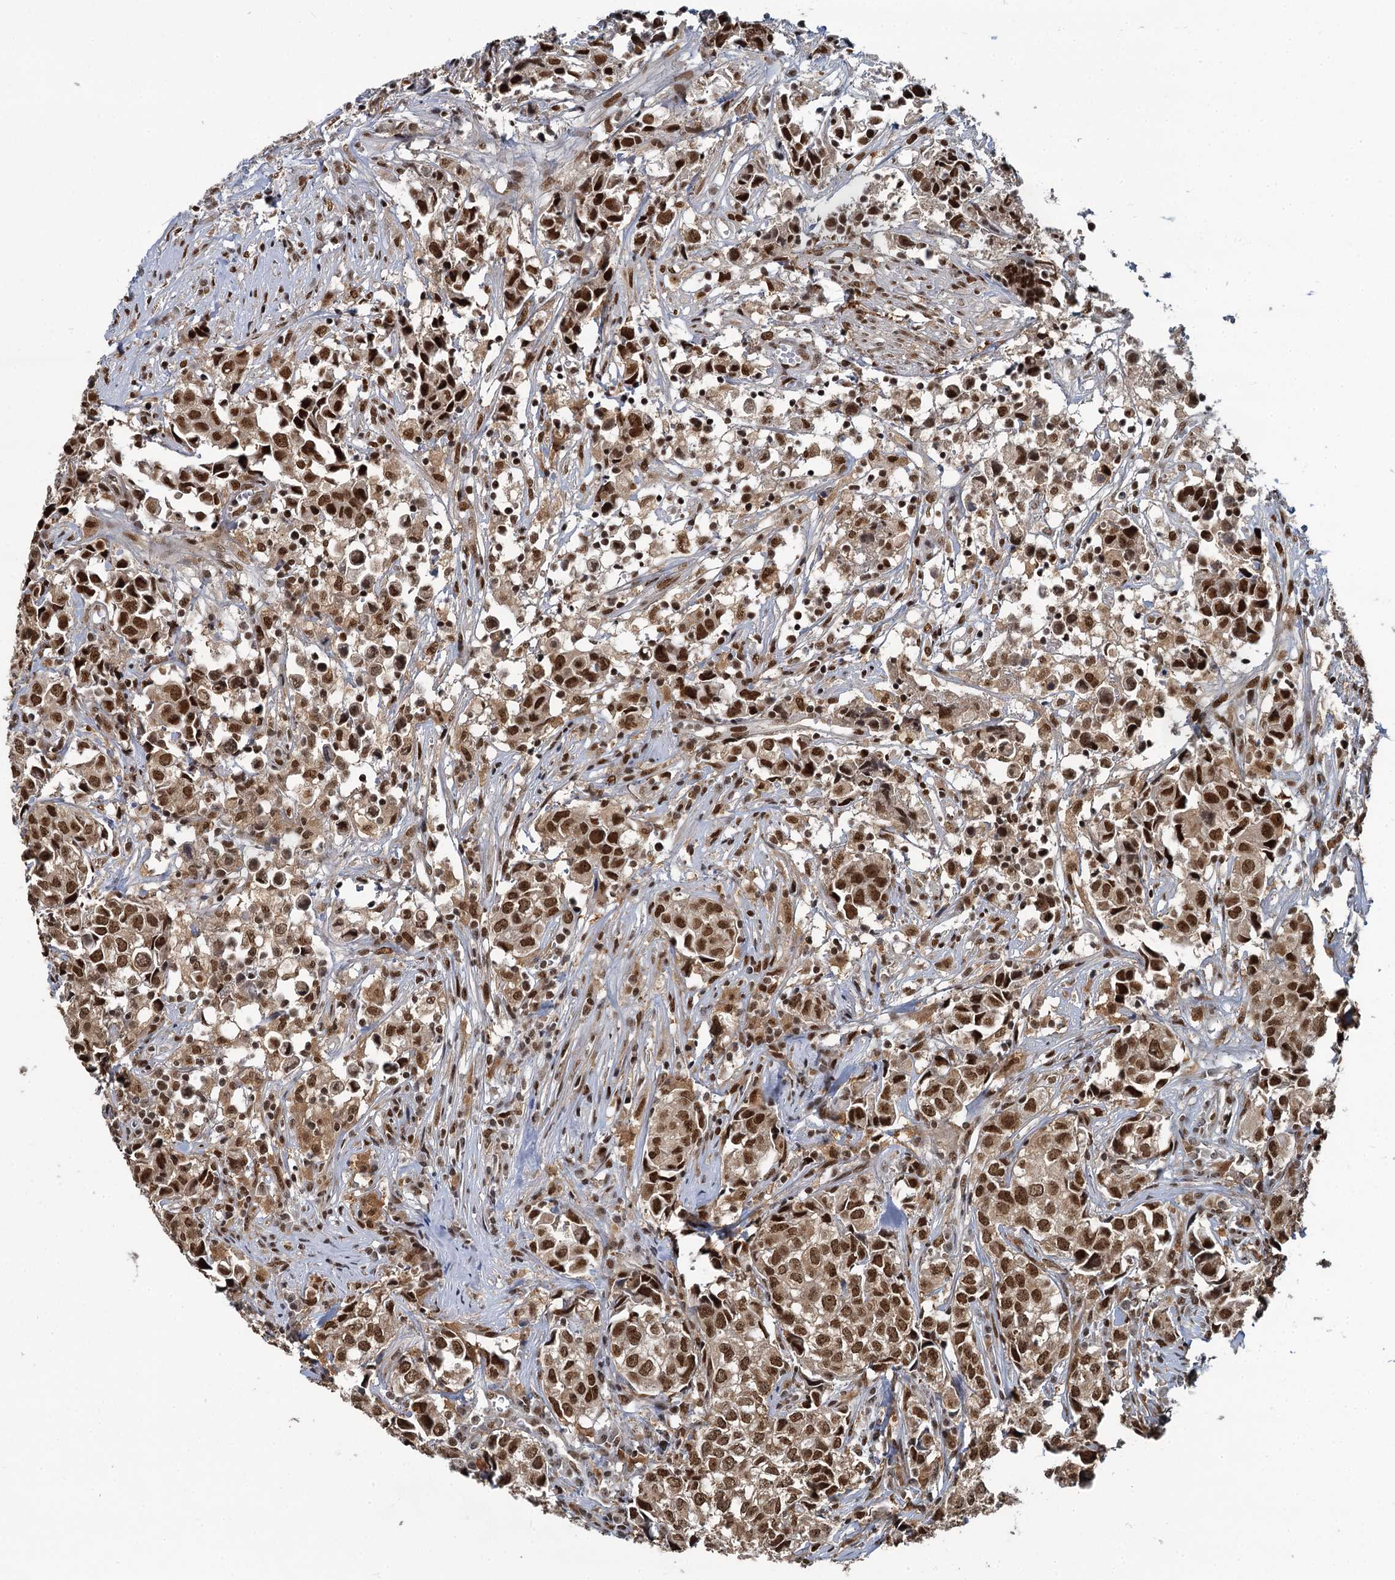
{"staining": {"intensity": "moderate", "quantity": ">75%", "location": "nuclear"}, "tissue": "urothelial cancer", "cell_type": "Tumor cells", "image_type": "cancer", "snomed": [{"axis": "morphology", "description": "Urothelial carcinoma, High grade"}, {"axis": "topography", "description": "Urinary bladder"}], "caption": "An immunohistochemistry (IHC) micrograph of tumor tissue is shown. Protein staining in brown labels moderate nuclear positivity in urothelial cancer within tumor cells.", "gene": "PPHLN1", "patient": {"sex": "female", "age": 75}}